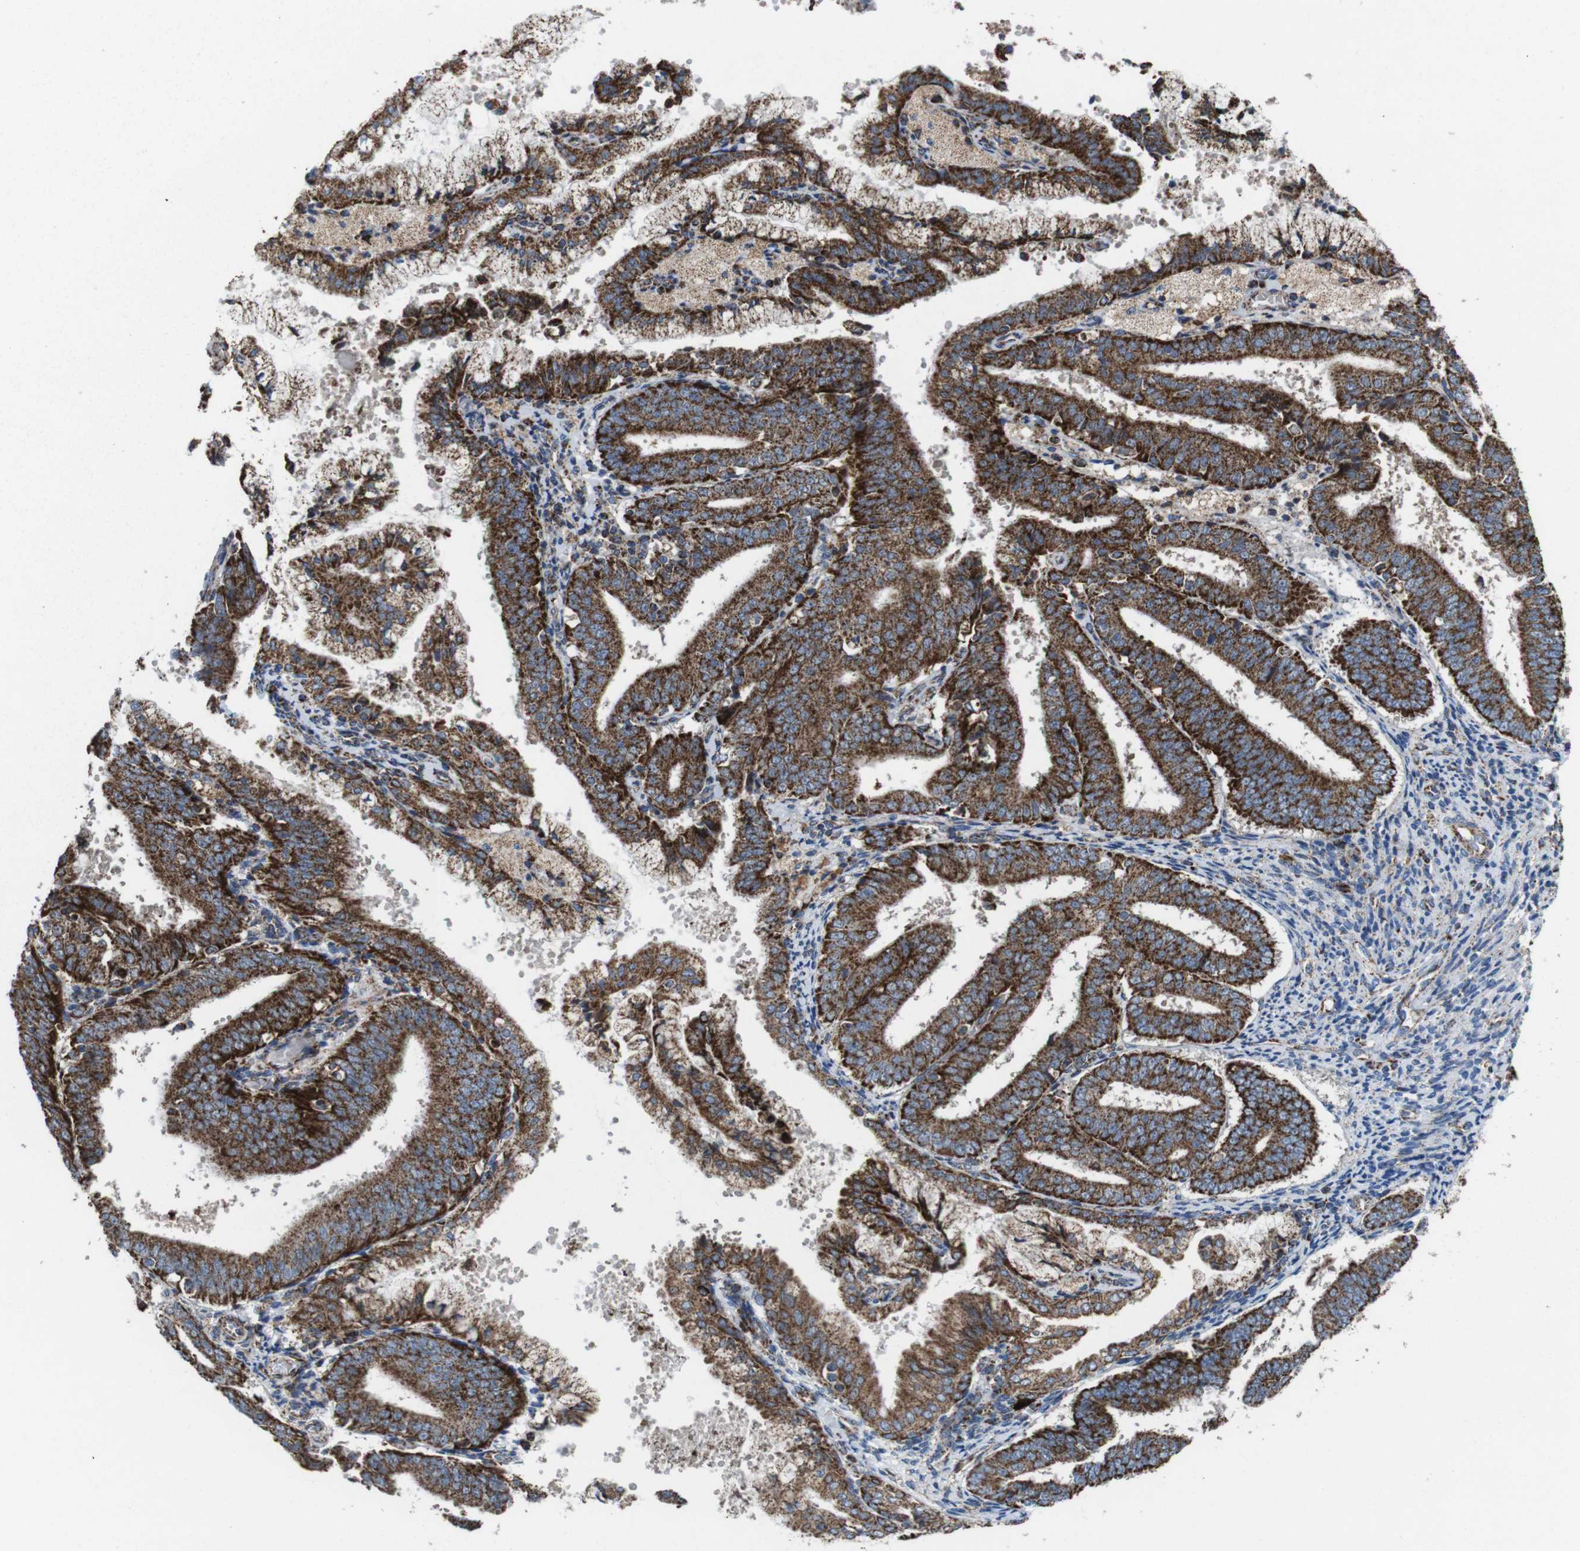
{"staining": {"intensity": "strong", "quantity": "25%-75%", "location": "cytoplasmic/membranous"}, "tissue": "endometrial cancer", "cell_type": "Tumor cells", "image_type": "cancer", "snomed": [{"axis": "morphology", "description": "Adenocarcinoma, NOS"}, {"axis": "topography", "description": "Endometrium"}], "caption": "Tumor cells reveal high levels of strong cytoplasmic/membranous positivity in approximately 25%-75% of cells in human endometrial cancer (adenocarcinoma).", "gene": "HK1", "patient": {"sex": "female", "age": 63}}